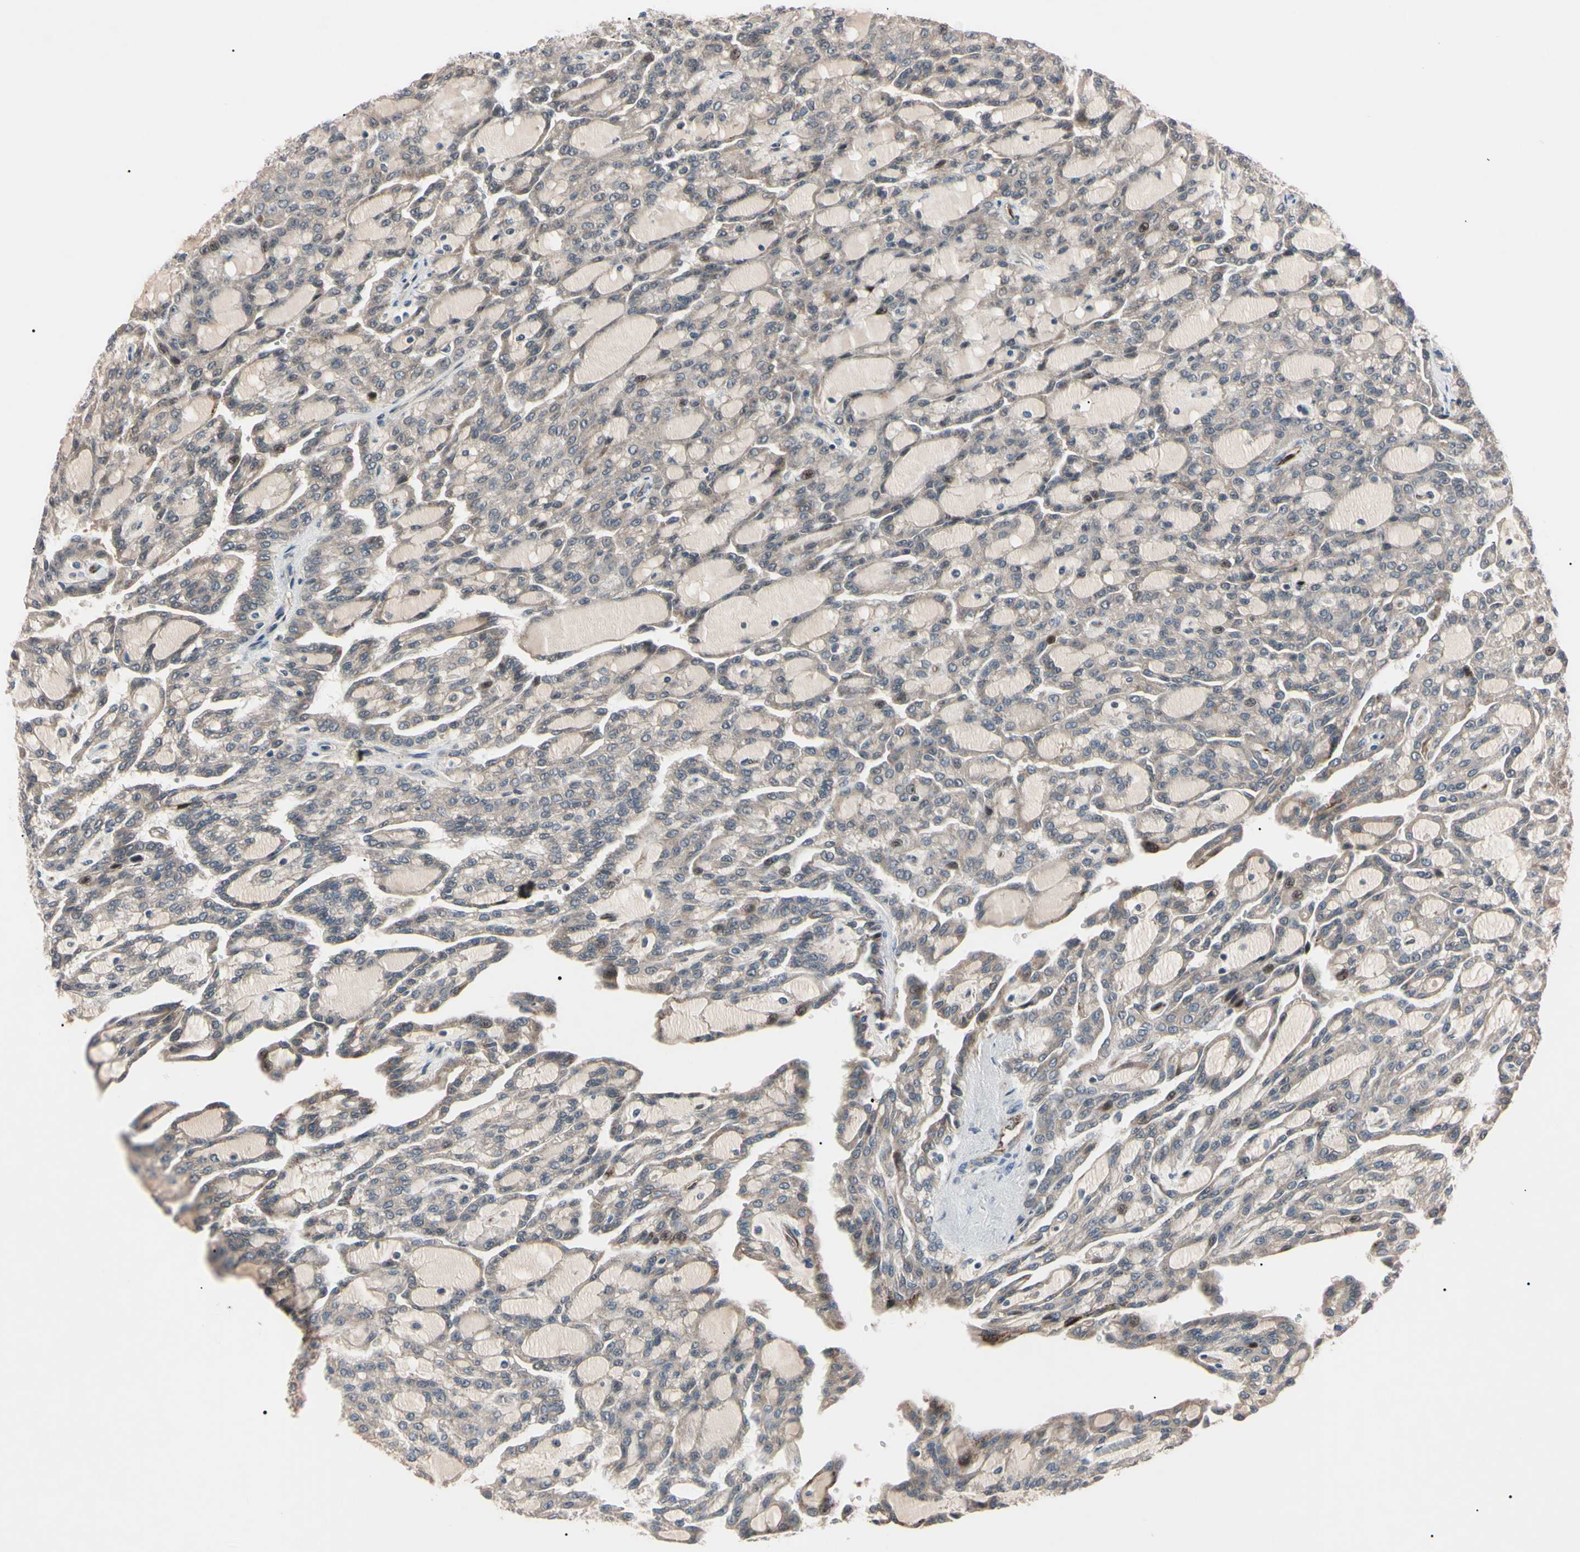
{"staining": {"intensity": "moderate", "quantity": ">75%", "location": "cytoplasmic/membranous"}, "tissue": "renal cancer", "cell_type": "Tumor cells", "image_type": "cancer", "snomed": [{"axis": "morphology", "description": "Adenocarcinoma, NOS"}, {"axis": "topography", "description": "Kidney"}], "caption": "Renal cancer (adenocarcinoma) stained with a protein marker displays moderate staining in tumor cells.", "gene": "TRAF5", "patient": {"sex": "male", "age": 63}}